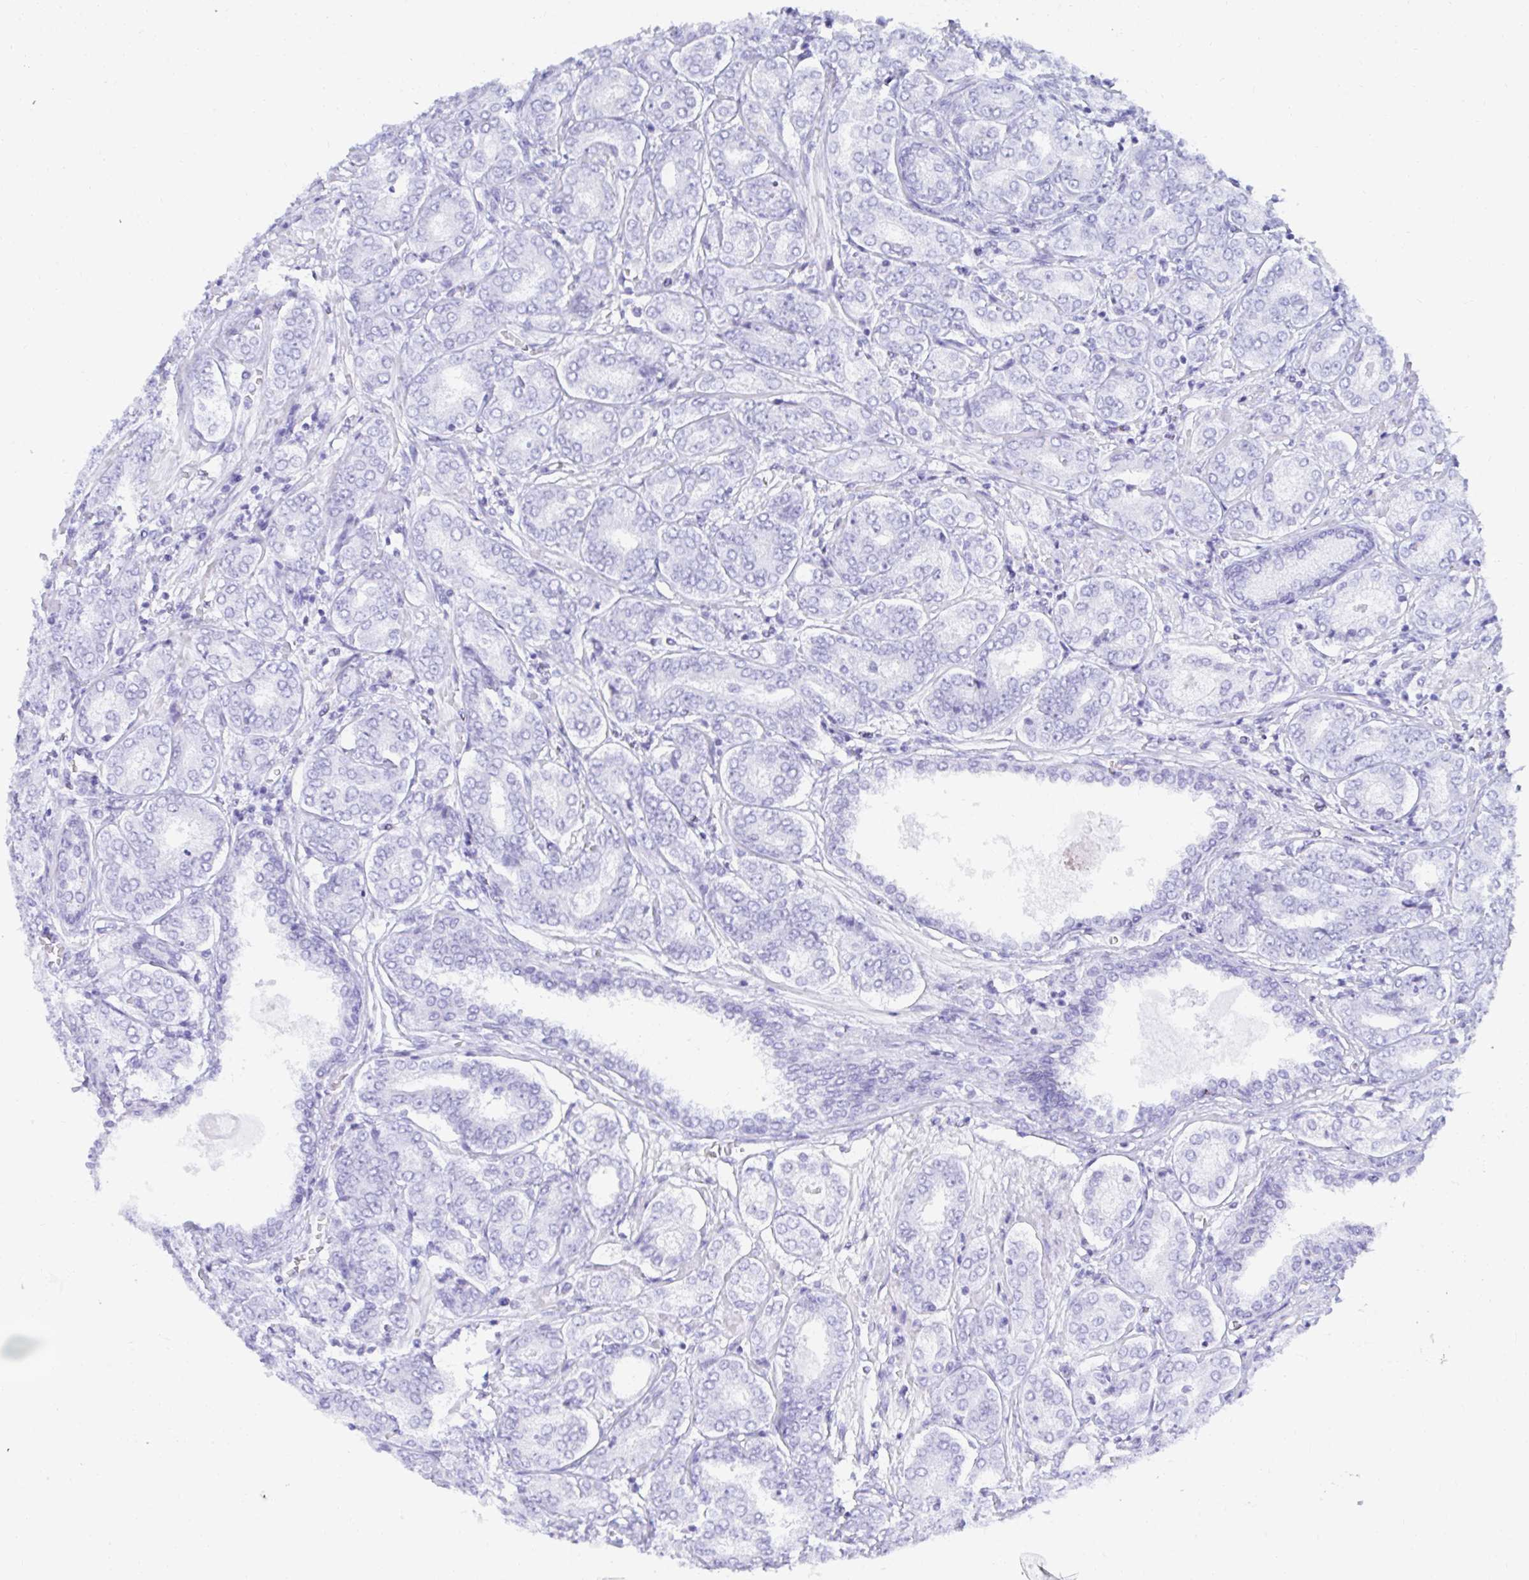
{"staining": {"intensity": "negative", "quantity": "none", "location": "none"}, "tissue": "prostate cancer", "cell_type": "Tumor cells", "image_type": "cancer", "snomed": [{"axis": "morphology", "description": "Adenocarcinoma, High grade"}, {"axis": "topography", "description": "Prostate"}], "caption": "An image of human high-grade adenocarcinoma (prostate) is negative for staining in tumor cells.", "gene": "MROH2B", "patient": {"sex": "male", "age": 72}}